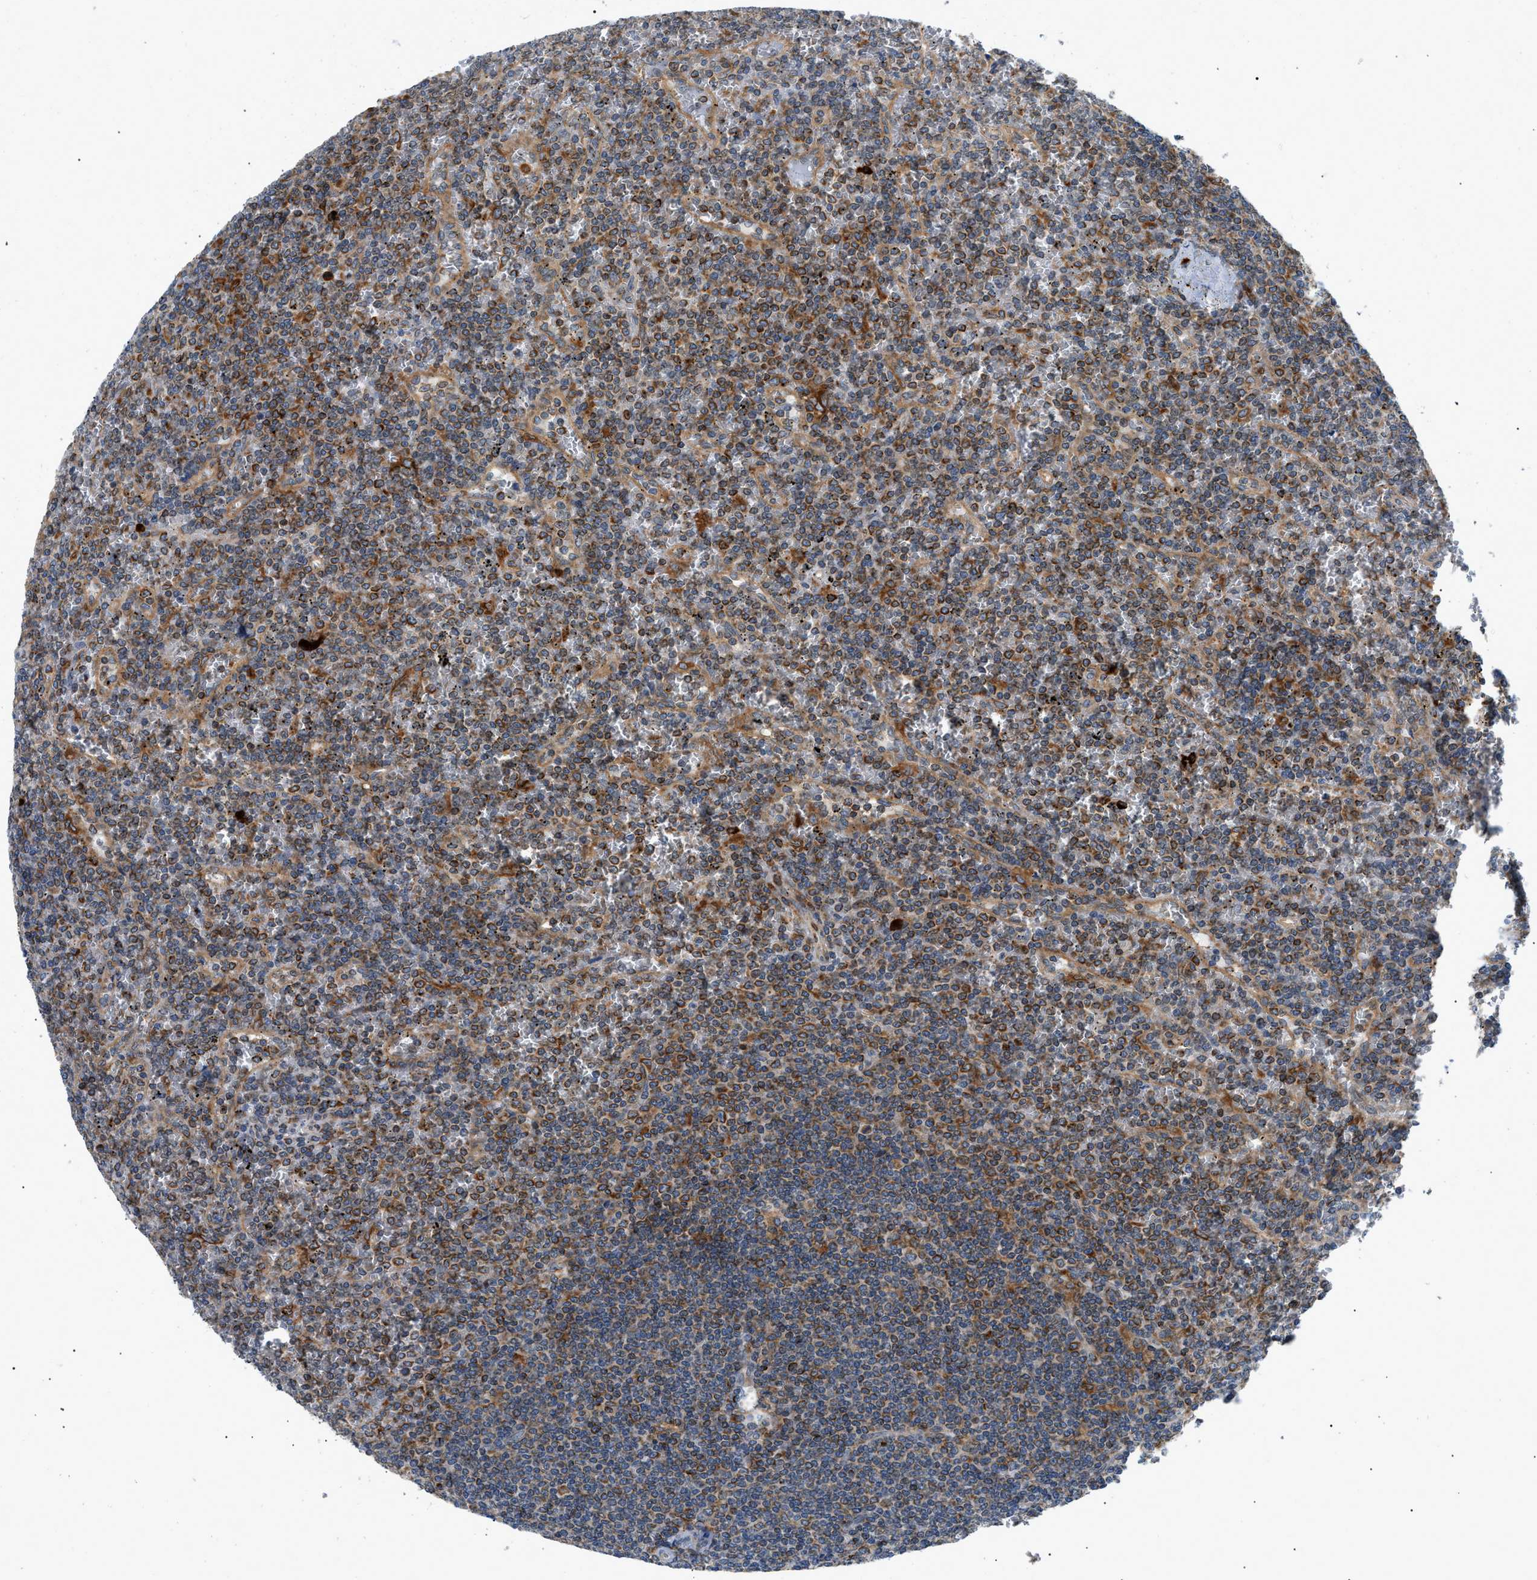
{"staining": {"intensity": "moderate", "quantity": "25%-75%", "location": "cytoplasmic/membranous"}, "tissue": "lymphoma", "cell_type": "Tumor cells", "image_type": "cancer", "snomed": [{"axis": "morphology", "description": "Malignant lymphoma, non-Hodgkin's type, Low grade"}, {"axis": "topography", "description": "Spleen"}], "caption": "This image demonstrates immunohistochemistry staining of human low-grade malignant lymphoma, non-Hodgkin's type, with medium moderate cytoplasmic/membranous expression in about 25%-75% of tumor cells.", "gene": "DERL1", "patient": {"sex": "female", "age": 19}}